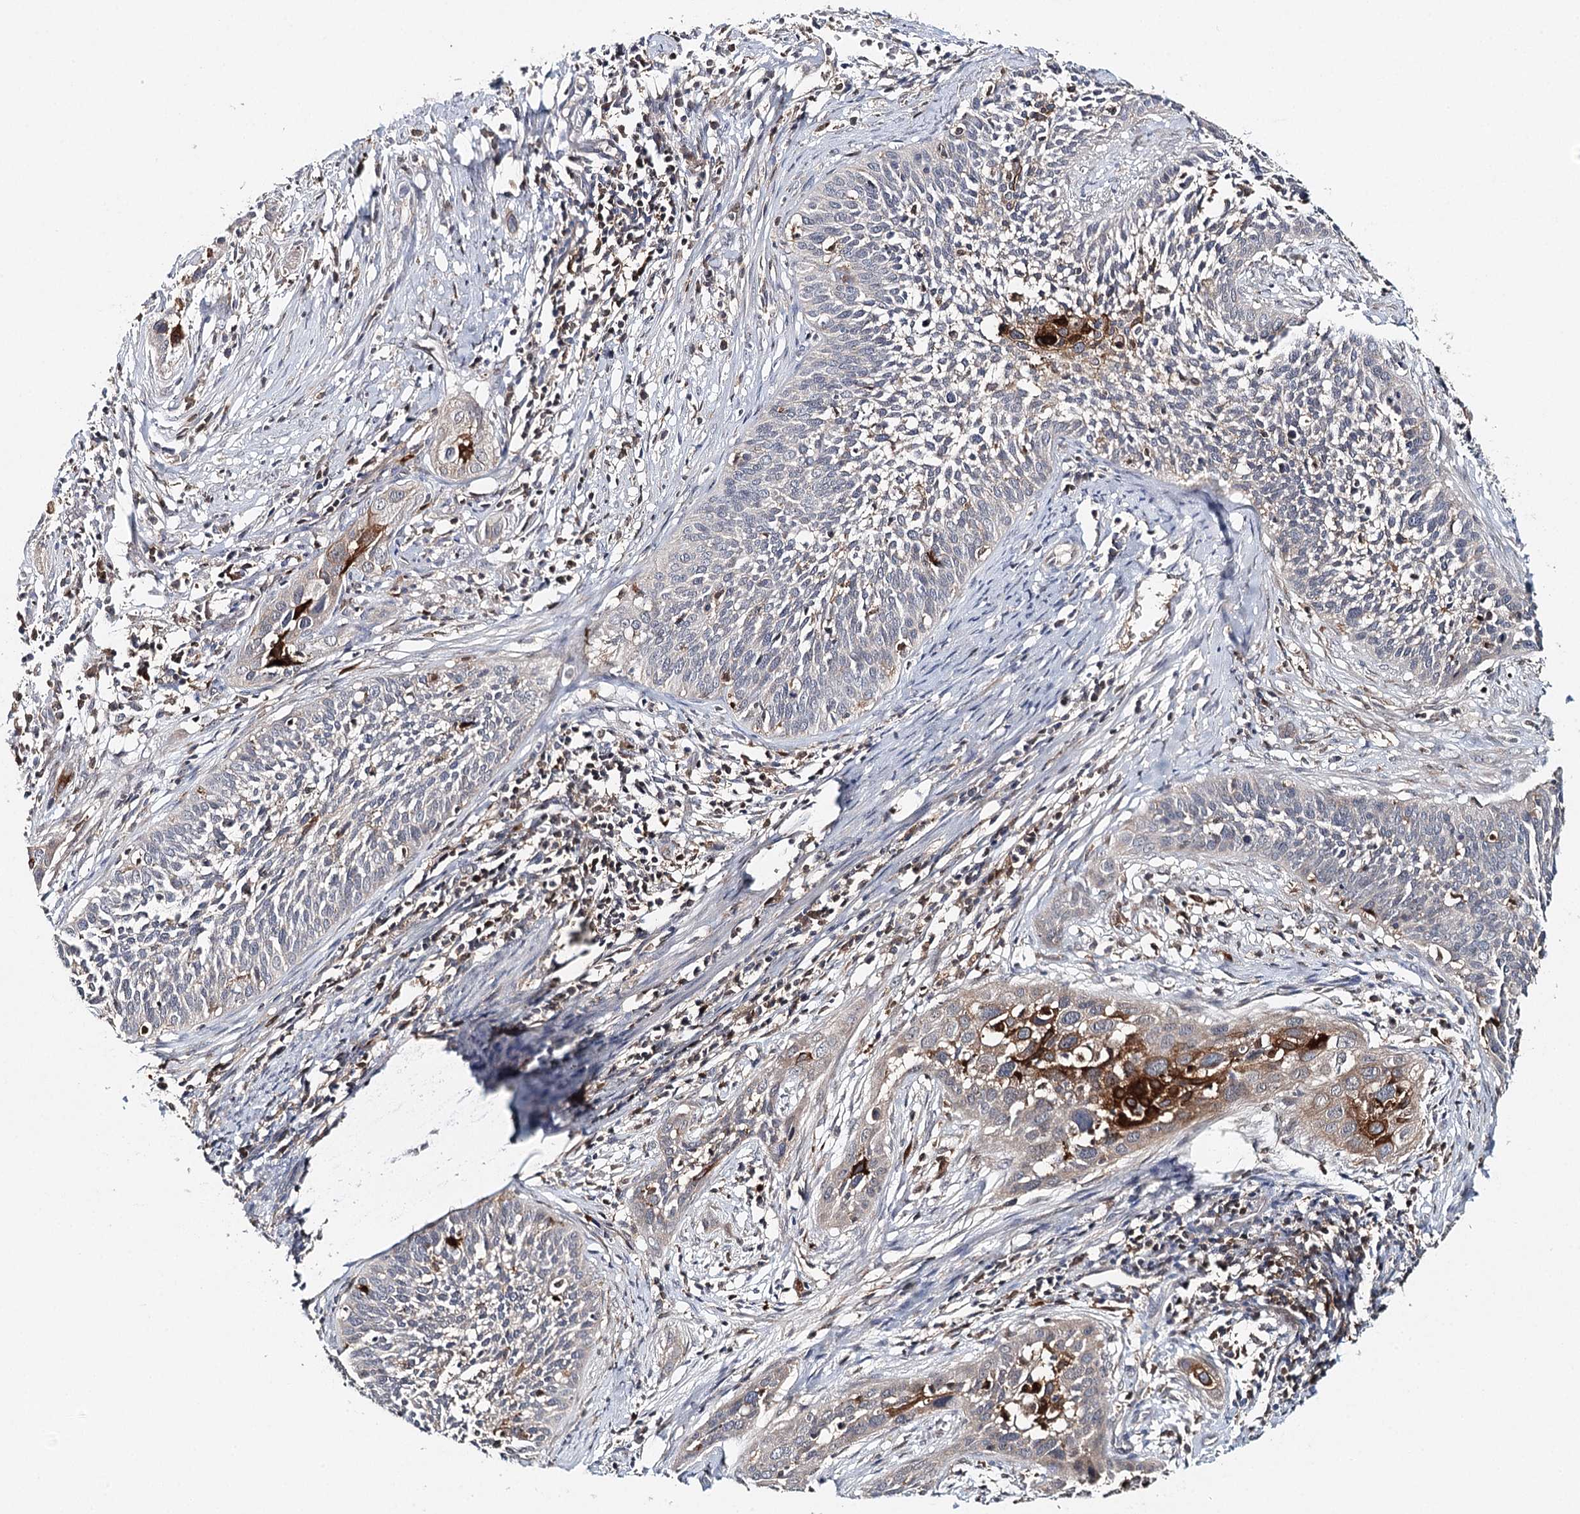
{"staining": {"intensity": "moderate", "quantity": "<25%", "location": "cytoplasmic/membranous"}, "tissue": "cervical cancer", "cell_type": "Tumor cells", "image_type": "cancer", "snomed": [{"axis": "morphology", "description": "Squamous cell carcinoma, NOS"}, {"axis": "topography", "description": "Cervix"}], "caption": "Immunohistochemical staining of cervical cancer demonstrates moderate cytoplasmic/membranous protein expression in about <25% of tumor cells.", "gene": "SLC41A2", "patient": {"sex": "female", "age": 34}}